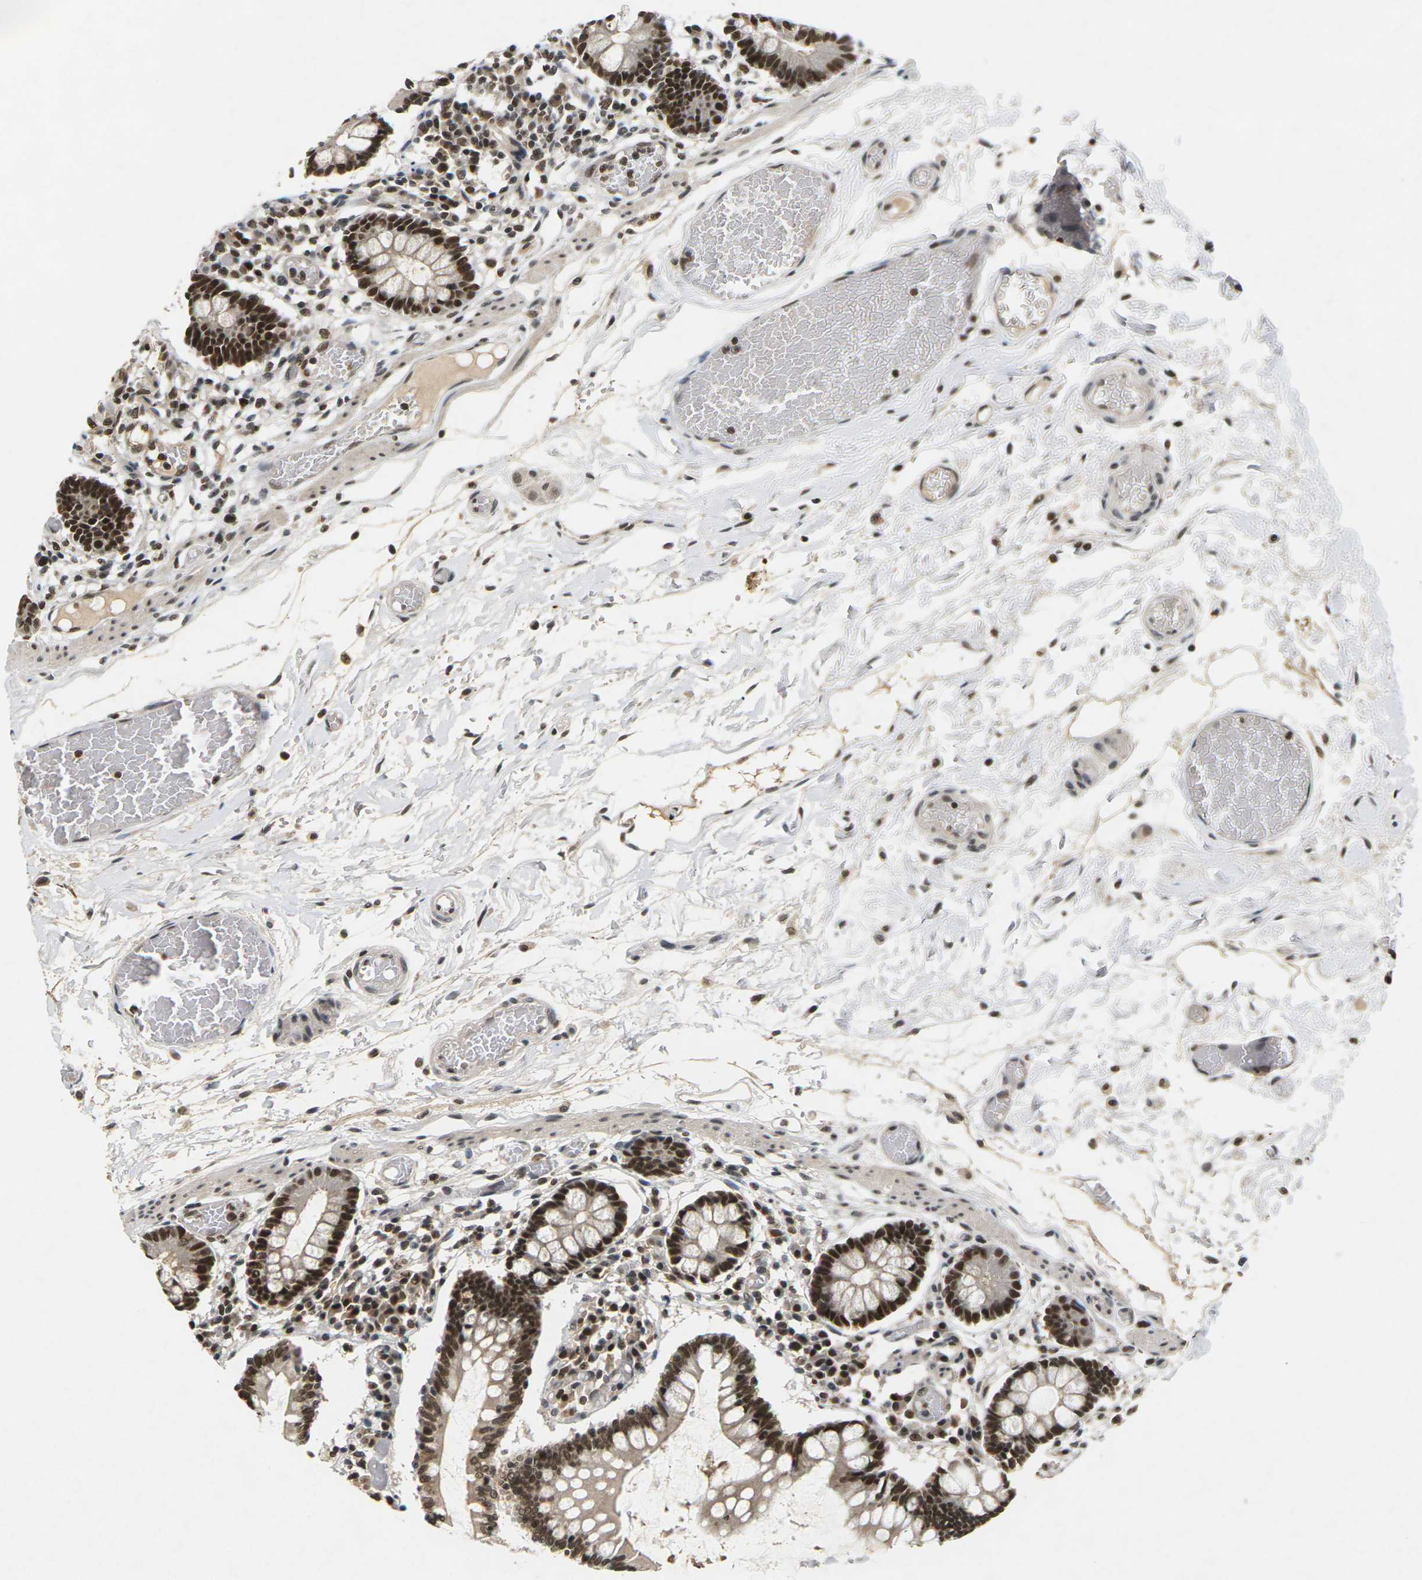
{"staining": {"intensity": "strong", "quantity": ">75%", "location": "nuclear"}, "tissue": "small intestine", "cell_type": "Glandular cells", "image_type": "normal", "snomed": [{"axis": "morphology", "description": "Normal tissue, NOS"}, {"axis": "topography", "description": "Small intestine"}], "caption": "Immunohistochemistry (DAB) staining of normal human small intestine reveals strong nuclear protein staining in about >75% of glandular cells.", "gene": "NELFA", "patient": {"sex": "female", "age": 61}}